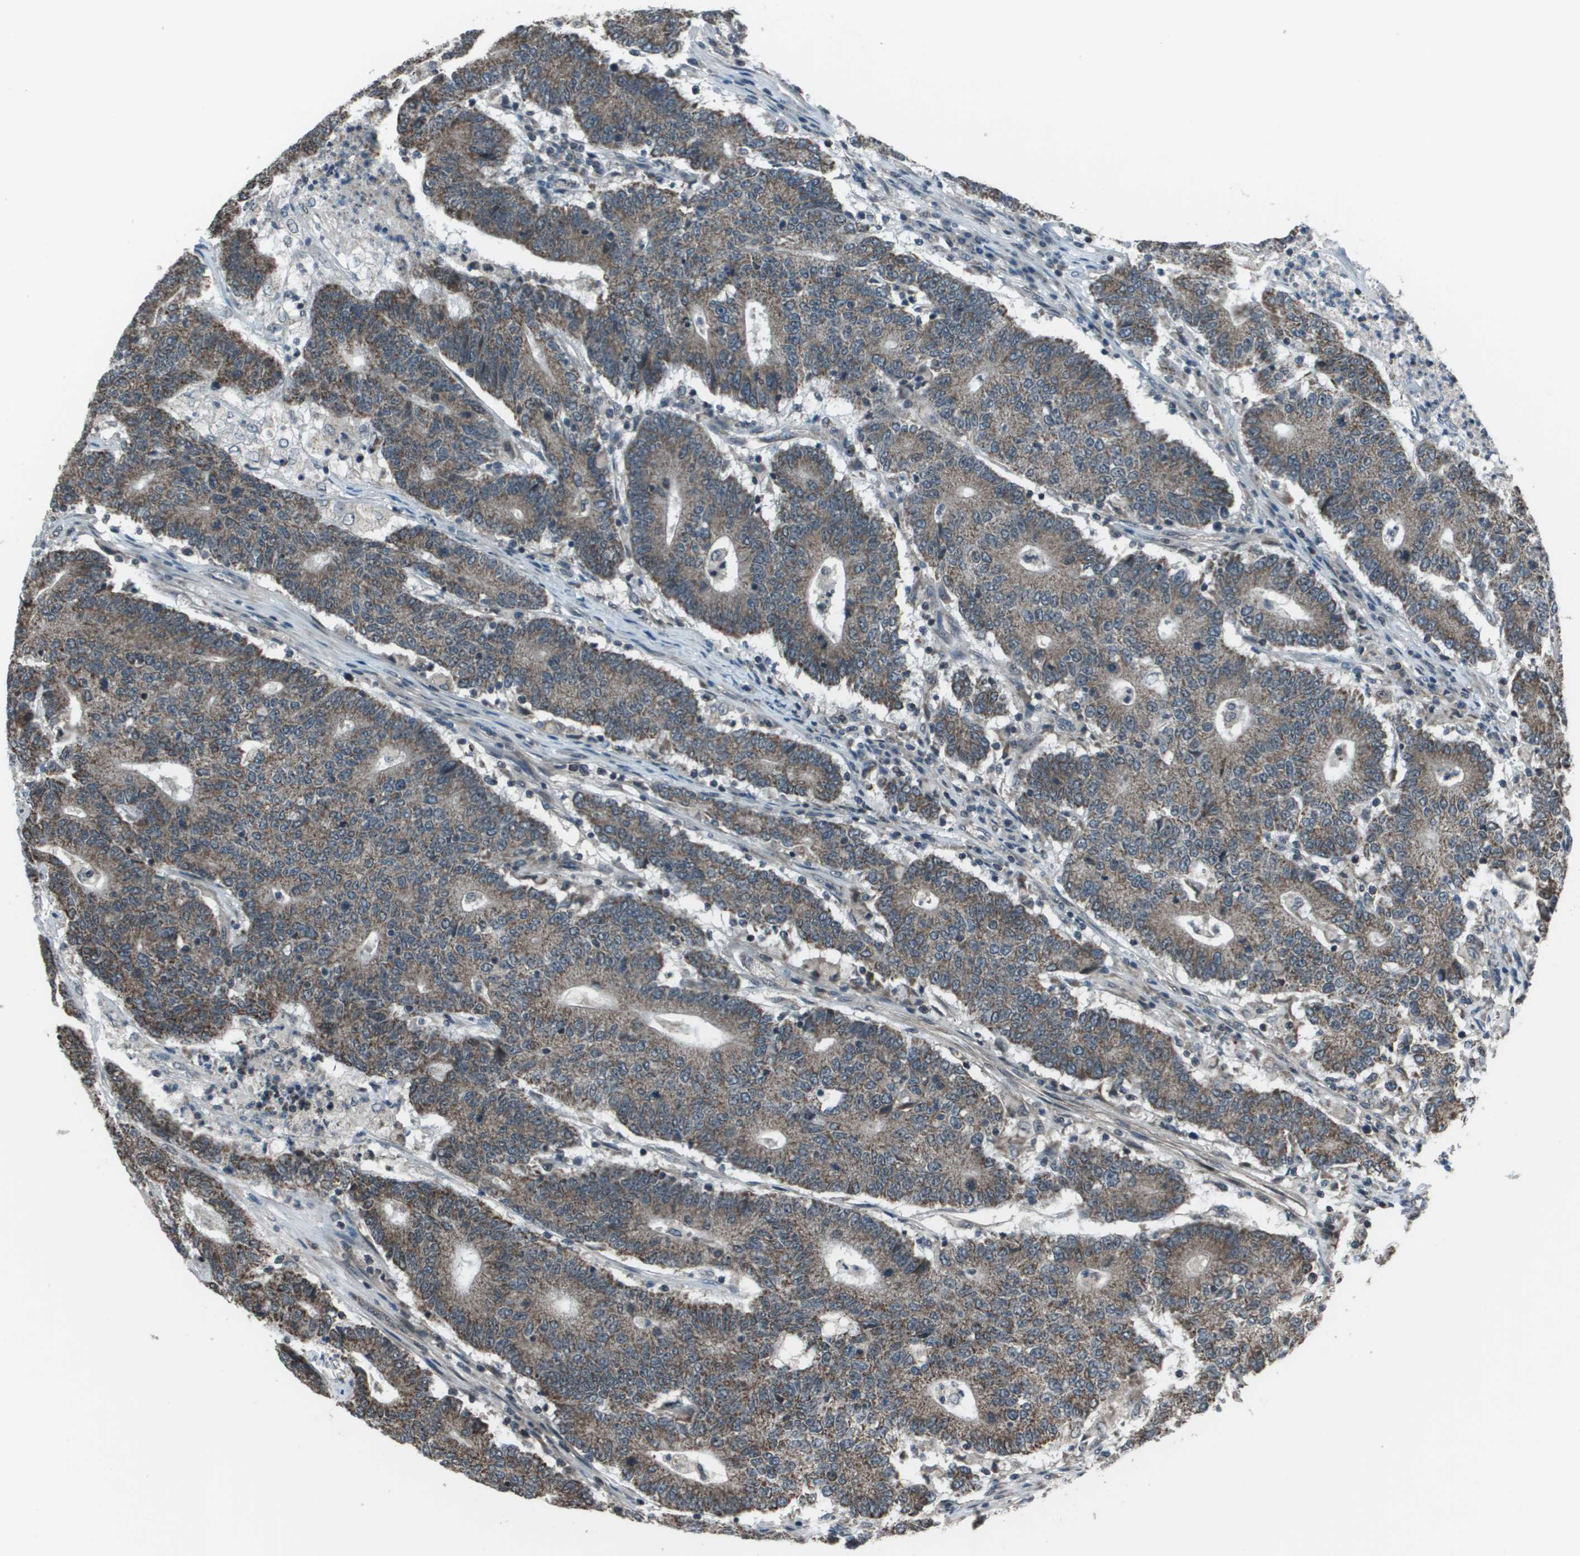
{"staining": {"intensity": "moderate", "quantity": ">75%", "location": "cytoplasmic/membranous"}, "tissue": "colorectal cancer", "cell_type": "Tumor cells", "image_type": "cancer", "snomed": [{"axis": "morphology", "description": "Normal tissue, NOS"}, {"axis": "morphology", "description": "Adenocarcinoma, NOS"}, {"axis": "topography", "description": "Colon"}], "caption": "Adenocarcinoma (colorectal) tissue displays moderate cytoplasmic/membranous expression in approximately >75% of tumor cells, visualized by immunohistochemistry.", "gene": "PPFIA1", "patient": {"sex": "female", "age": 75}}